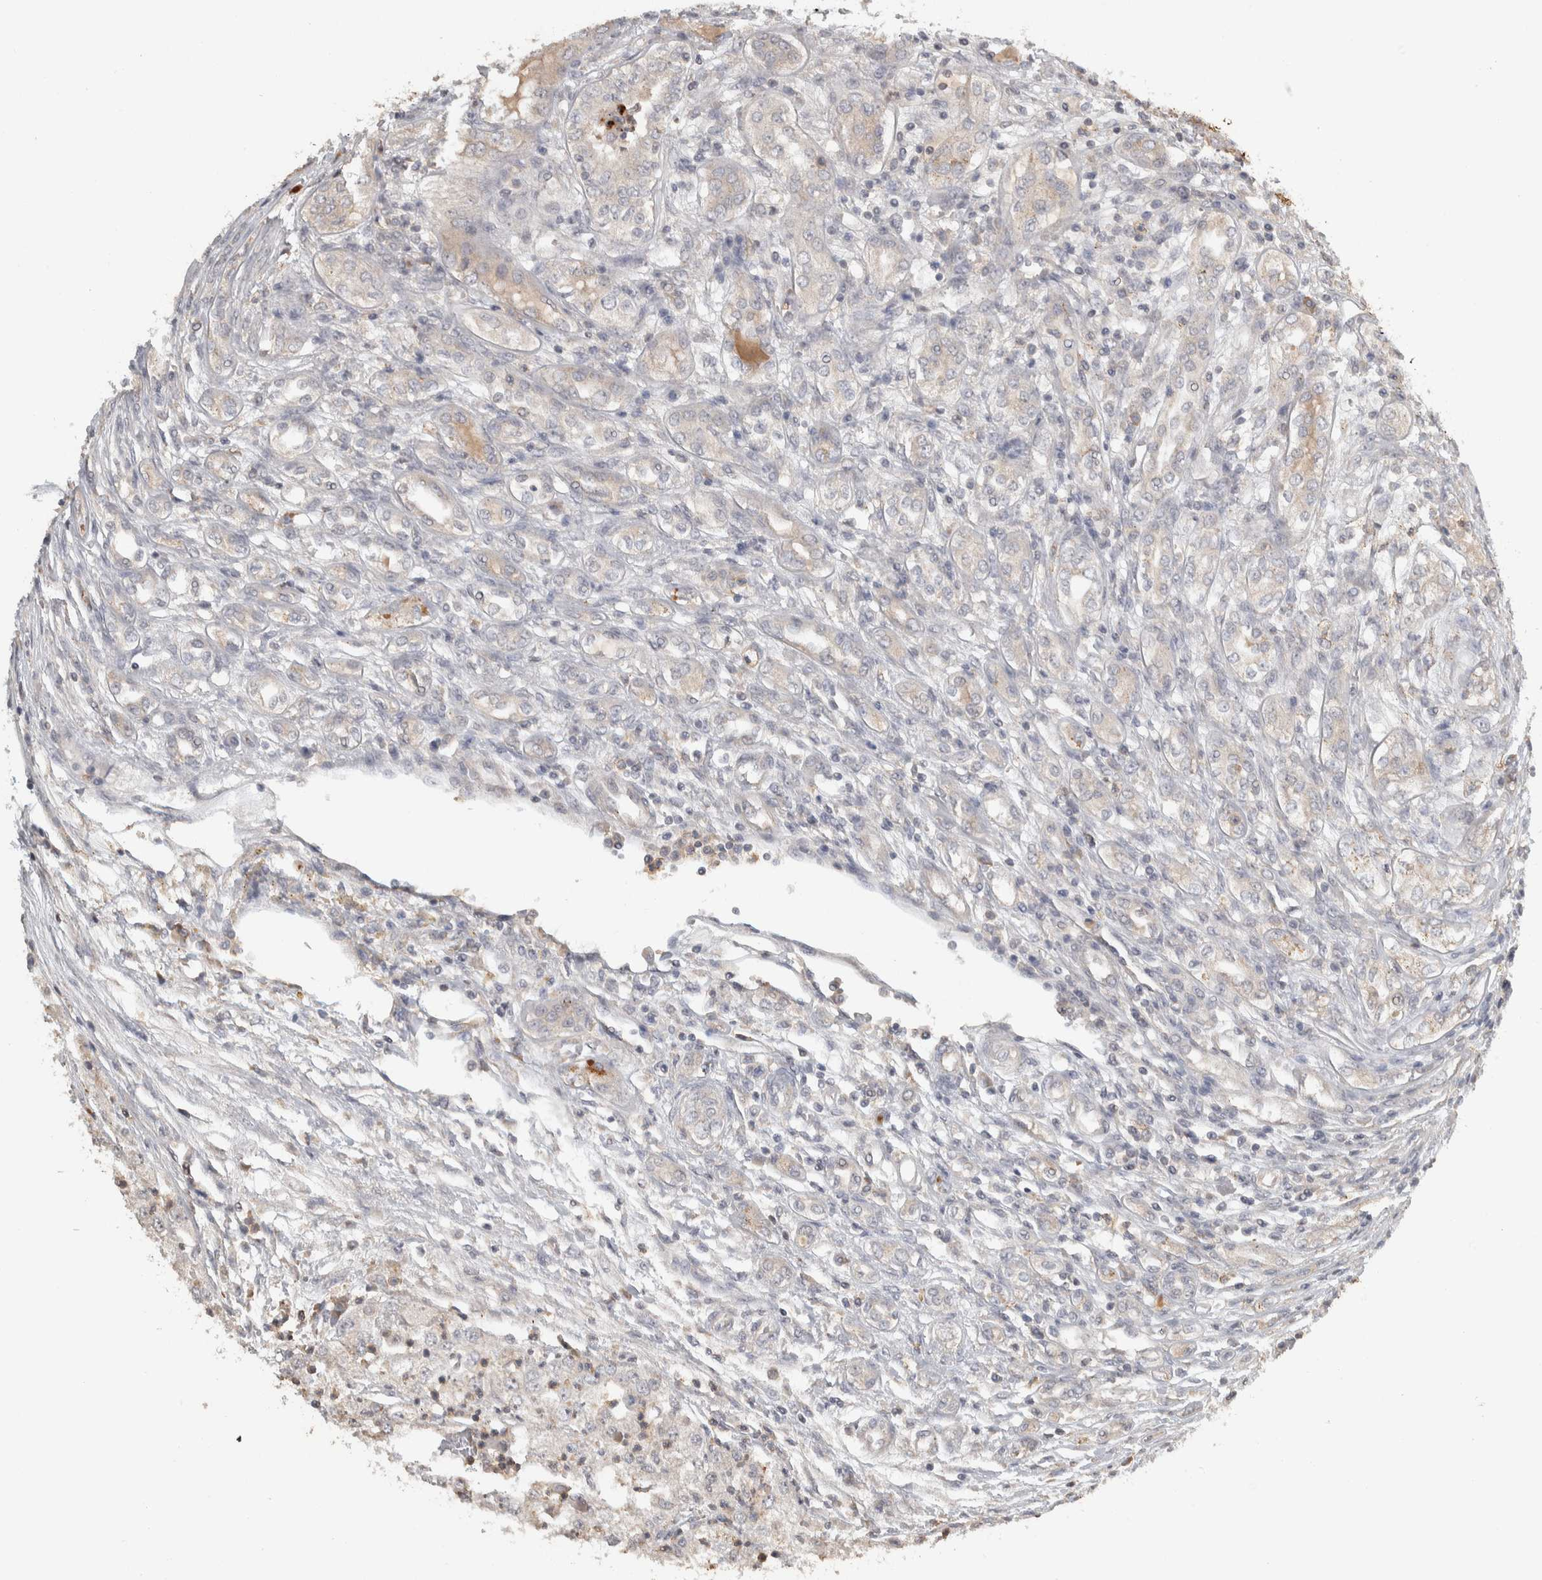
{"staining": {"intensity": "negative", "quantity": "none", "location": "none"}, "tissue": "renal cancer", "cell_type": "Tumor cells", "image_type": "cancer", "snomed": [{"axis": "morphology", "description": "Adenocarcinoma, NOS"}, {"axis": "topography", "description": "Kidney"}], "caption": "An immunohistochemistry (IHC) histopathology image of renal cancer (adenocarcinoma) is shown. There is no staining in tumor cells of renal cancer (adenocarcinoma).", "gene": "EIF3H", "patient": {"sex": "female", "age": 54}}